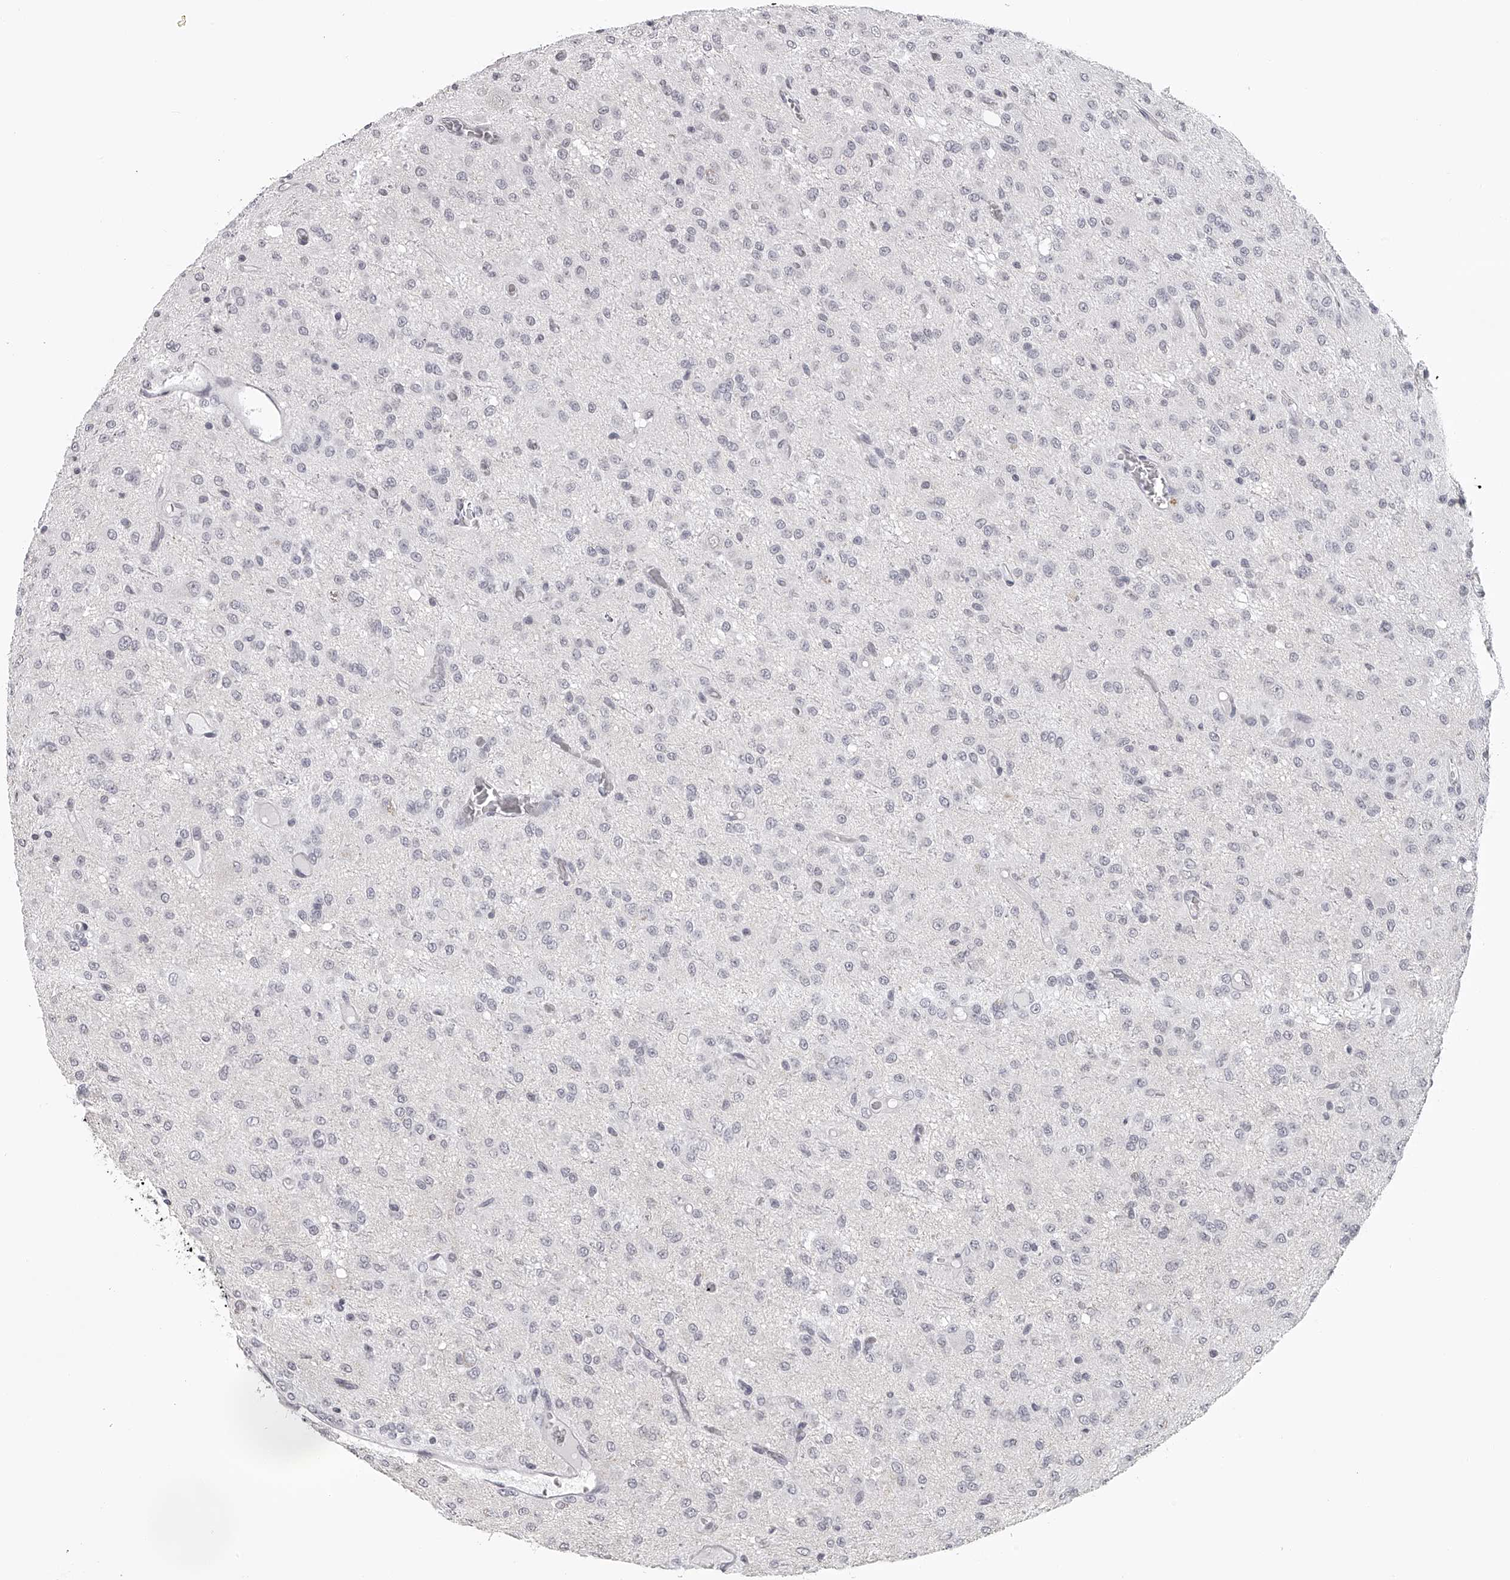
{"staining": {"intensity": "negative", "quantity": "none", "location": "none"}, "tissue": "glioma", "cell_type": "Tumor cells", "image_type": "cancer", "snomed": [{"axis": "morphology", "description": "Glioma, malignant, High grade"}, {"axis": "topography", "description": "Brain"}], "caption": "Malignant high-grade glioma stained for a protein using immunohistochemistry demonstrates no expression tumor cells.", "gene": "SEC11C", "patient": {"sex": "female", "age": 59}}